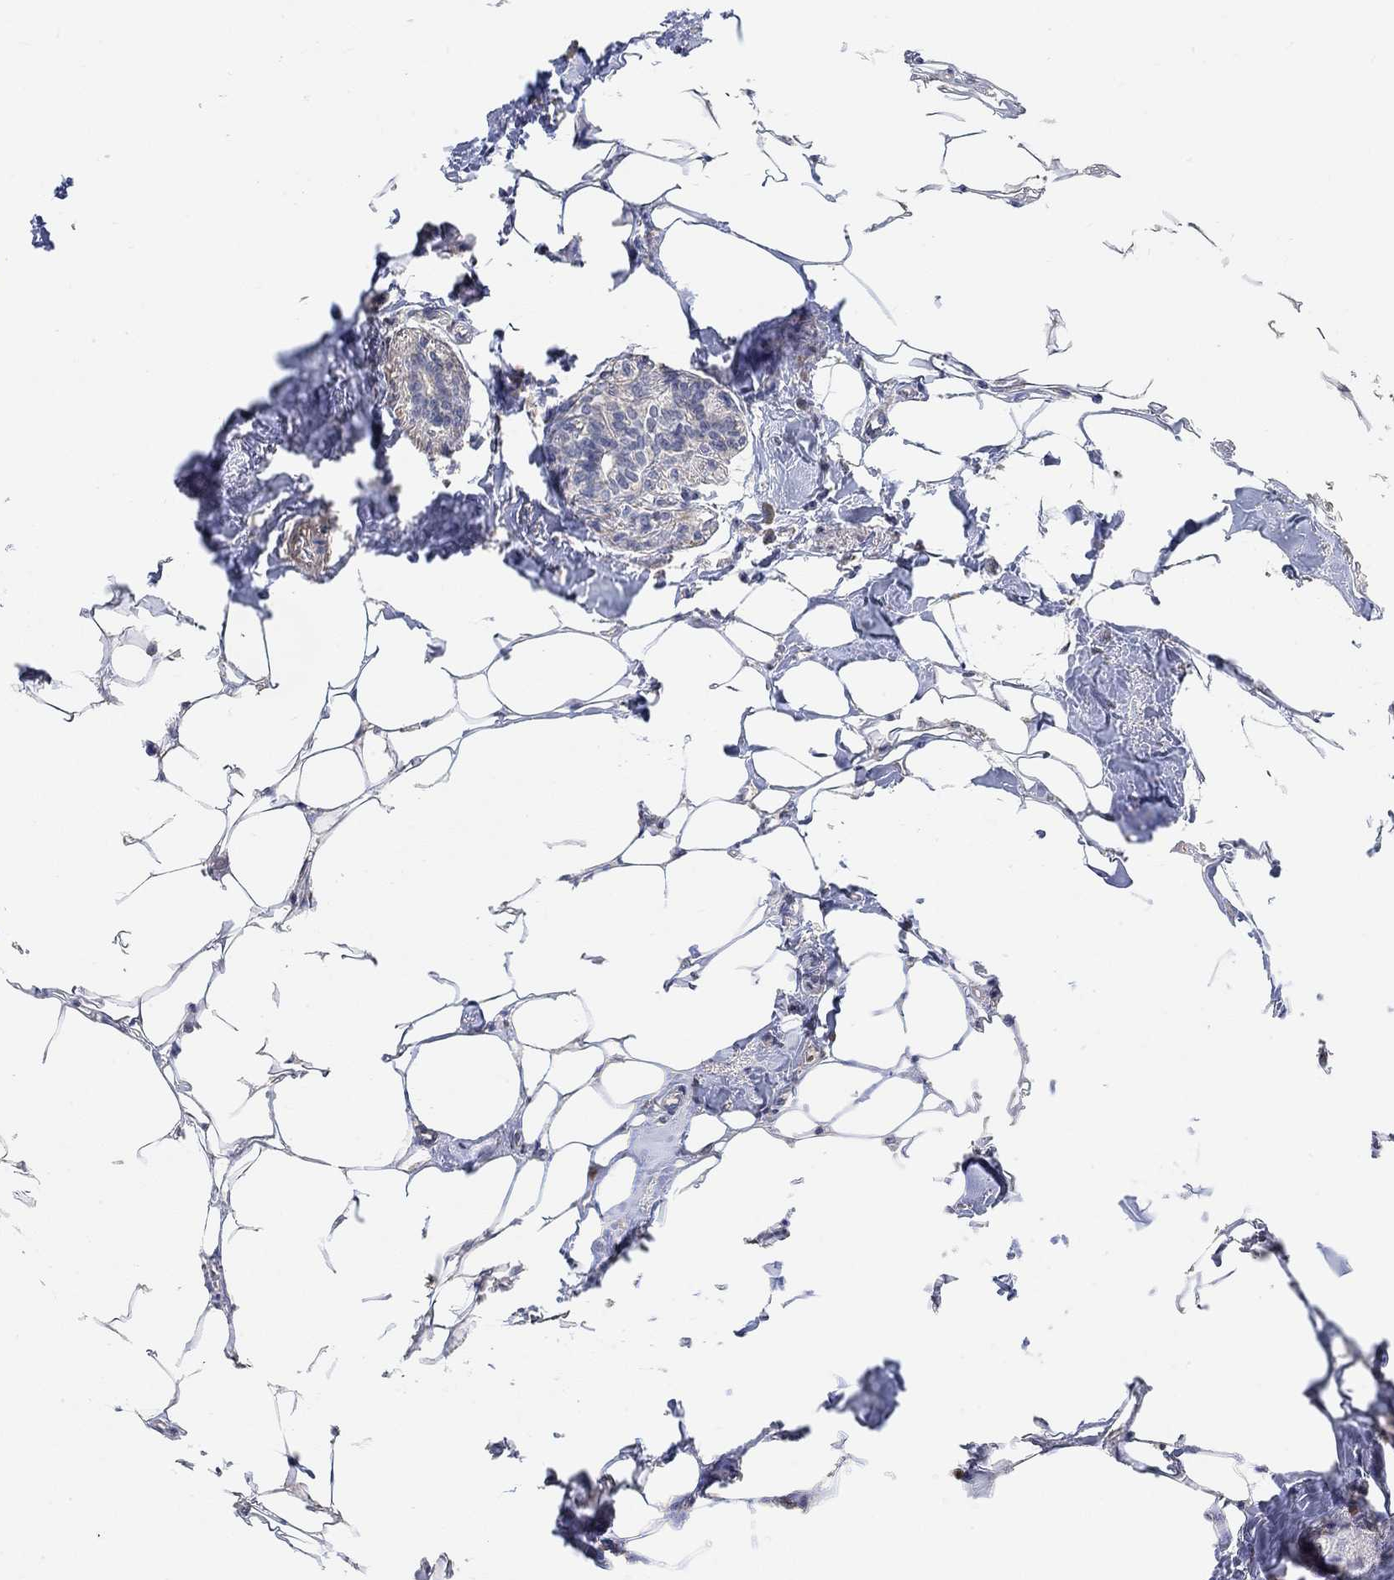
{"staining": {"intensity": "weak", "quantity": "<25%", "location": "cytoplasmic/membranous"}, "tissue": "breast cancer", "cell_type": "Tumor cells", "image_type": "cancer", "snomed": [{"axis": "morphology", "description": "Duct carcinoma"}, {"axis": "topography", "description": "Breast"}], "caption": "IHC image of neoplastic tissue: human breast invasive ductal carcinoma stained with DAB displays no significant protein expression in tumor cells.", "gene": "SYT16", "patient": {"sex": "female", "age": 83}}